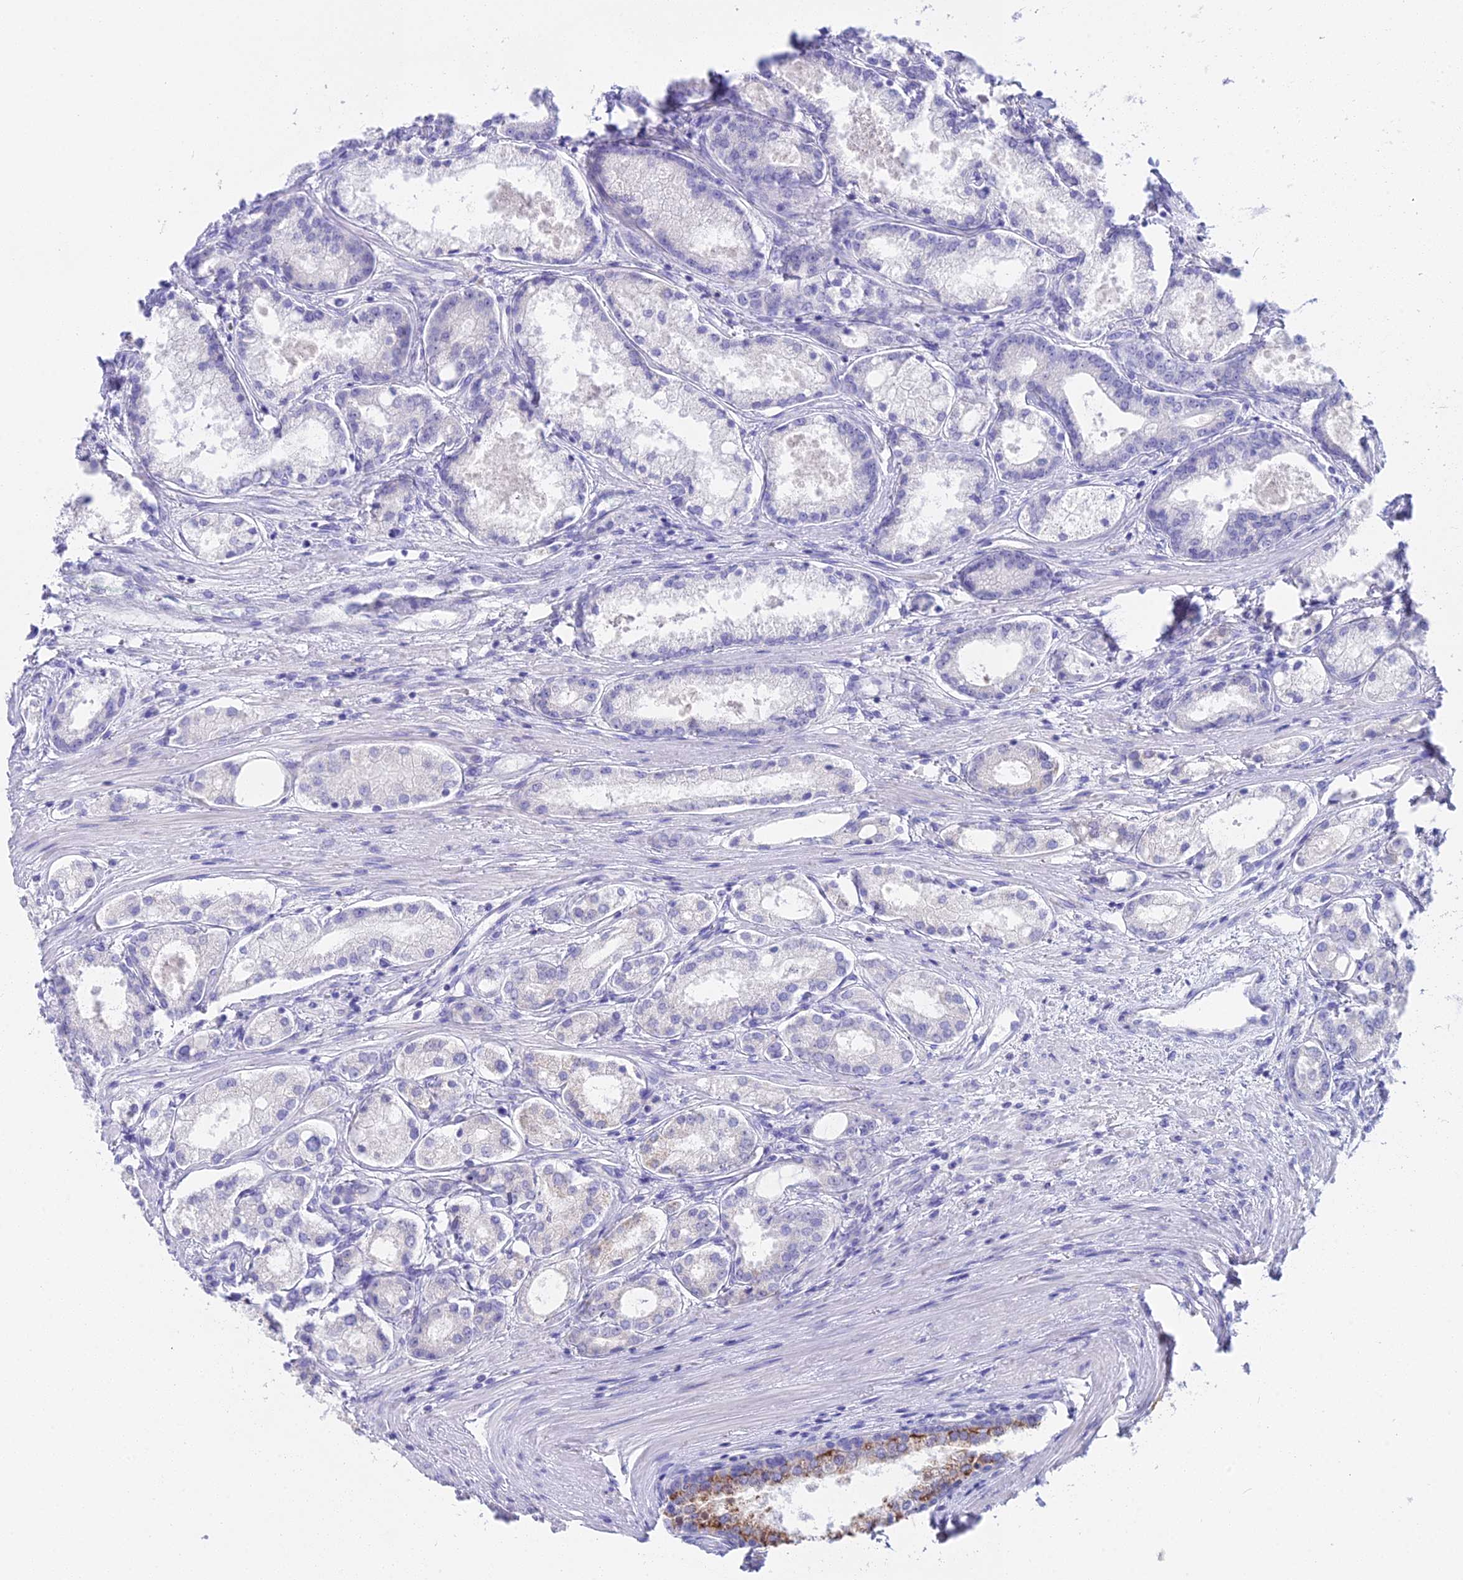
{"staining": {"intensity": "negative", "quantity": "none", "location": "none"}, "tissue": "prostate cancer", "cell_type": "Tumor cells", "image_type": "cancer", "snomed": [{"axis": "morphology", "description": "Adenocarcinoma, Low grade"}, {"axis": "topography", "description": "Prostate"}], "caption": "A photomicrograph of human prostate low-grade adenocarcinoma is negative for staining in tumor cells.", "gene": "CGB2", "patient": {"sex": "male", "age": 68}}